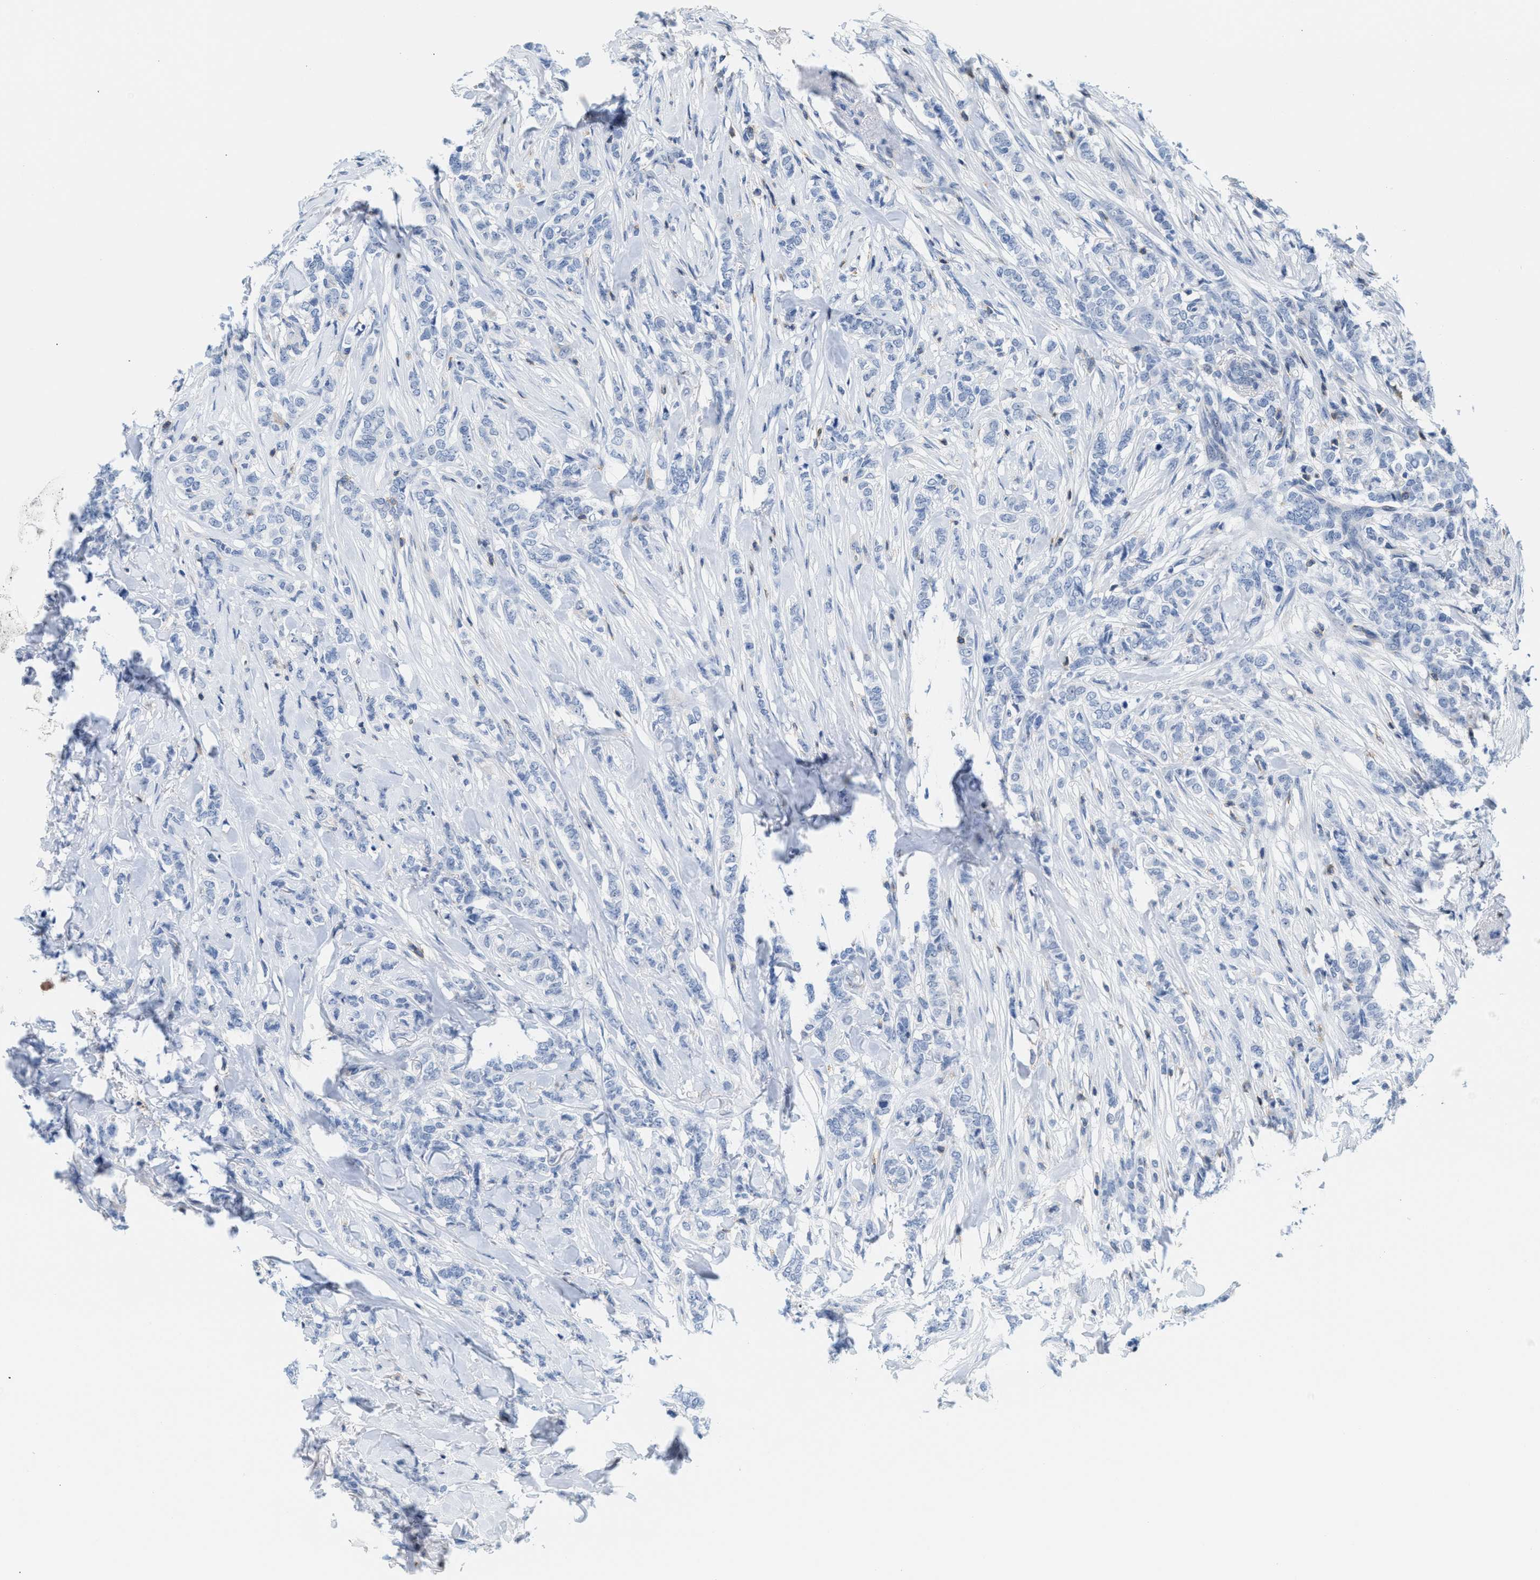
{"staining": {"intensity": "negative", "quantity": "none", "location": "none"}, "tissue": "breast cancer", "cell_type": "Tumor cells", "image_type": "cancer", "snomed": [{"axis": "morphology", "description": "Lobular carcinoma"}, {"axis": "topography", "description": "Skin"}, {"axis": "topography", "description": "Breast"}], "caption": "Histopathology image shows no significant protein staining in tumor cells of breast lobular carcinoma. Nuclei are stained in blue.", "gene": "IL16", "patient": {"sex": "female", "age": 46}}